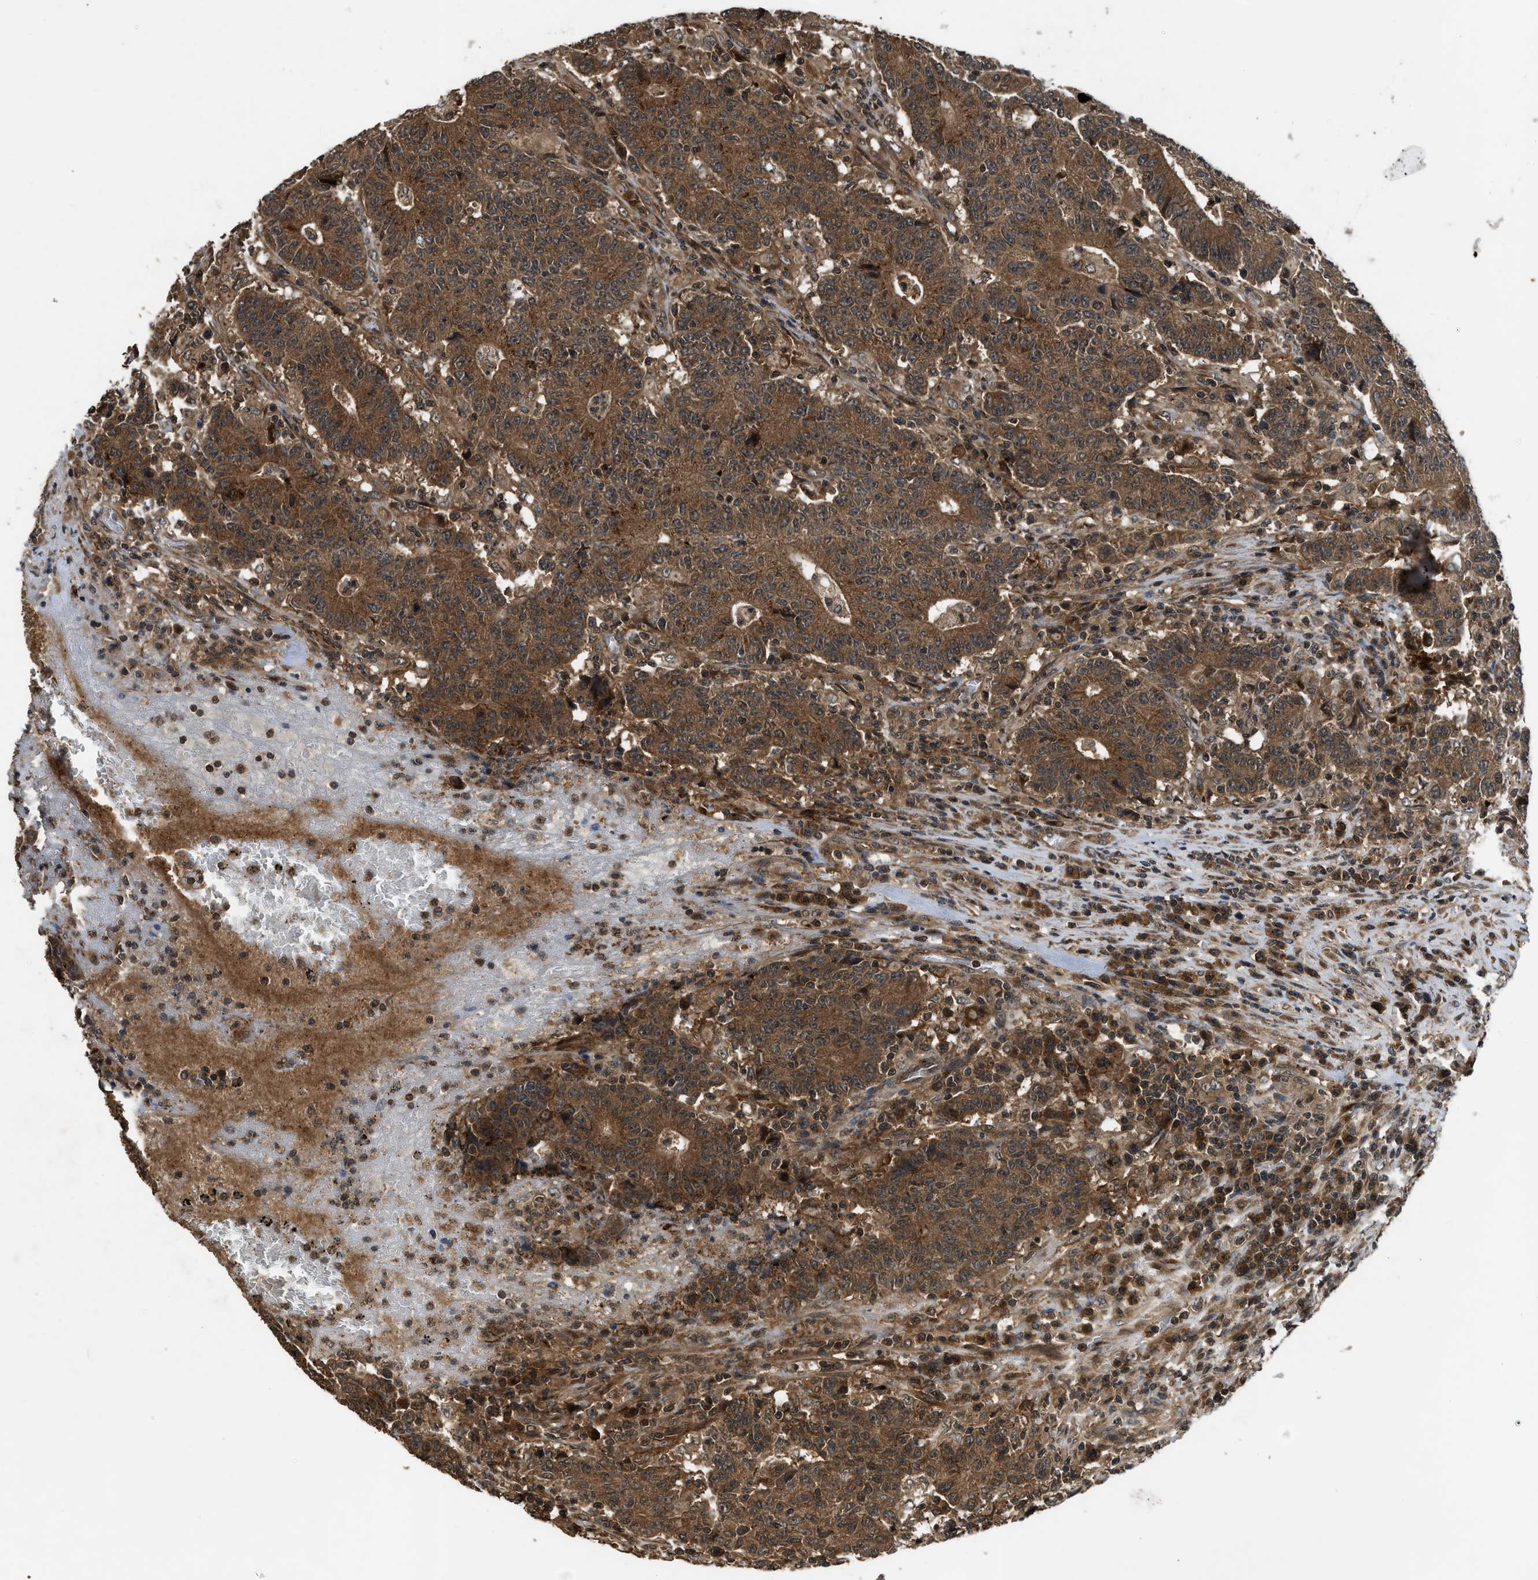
{"staining": {"intensity": "moderate", "quantity": ">75%", "location": "cytoplasmic/membranous"}, "tissue": "colorectal cancer", "cell_type": "Tumor cells", "image_type": "cancer", "snomed": [{"axis": "morphology", "description": "Adenocarcinoma, NOS"}, {"axis": "topography", "description": "Colon"}], "caption": "Colorectal adenocarcinoma stained with a protein marker demonstrates moderate staining in tumor cells.", "gene": "RPS6KB1", "patient": {"sex": "female", "age": 75}}